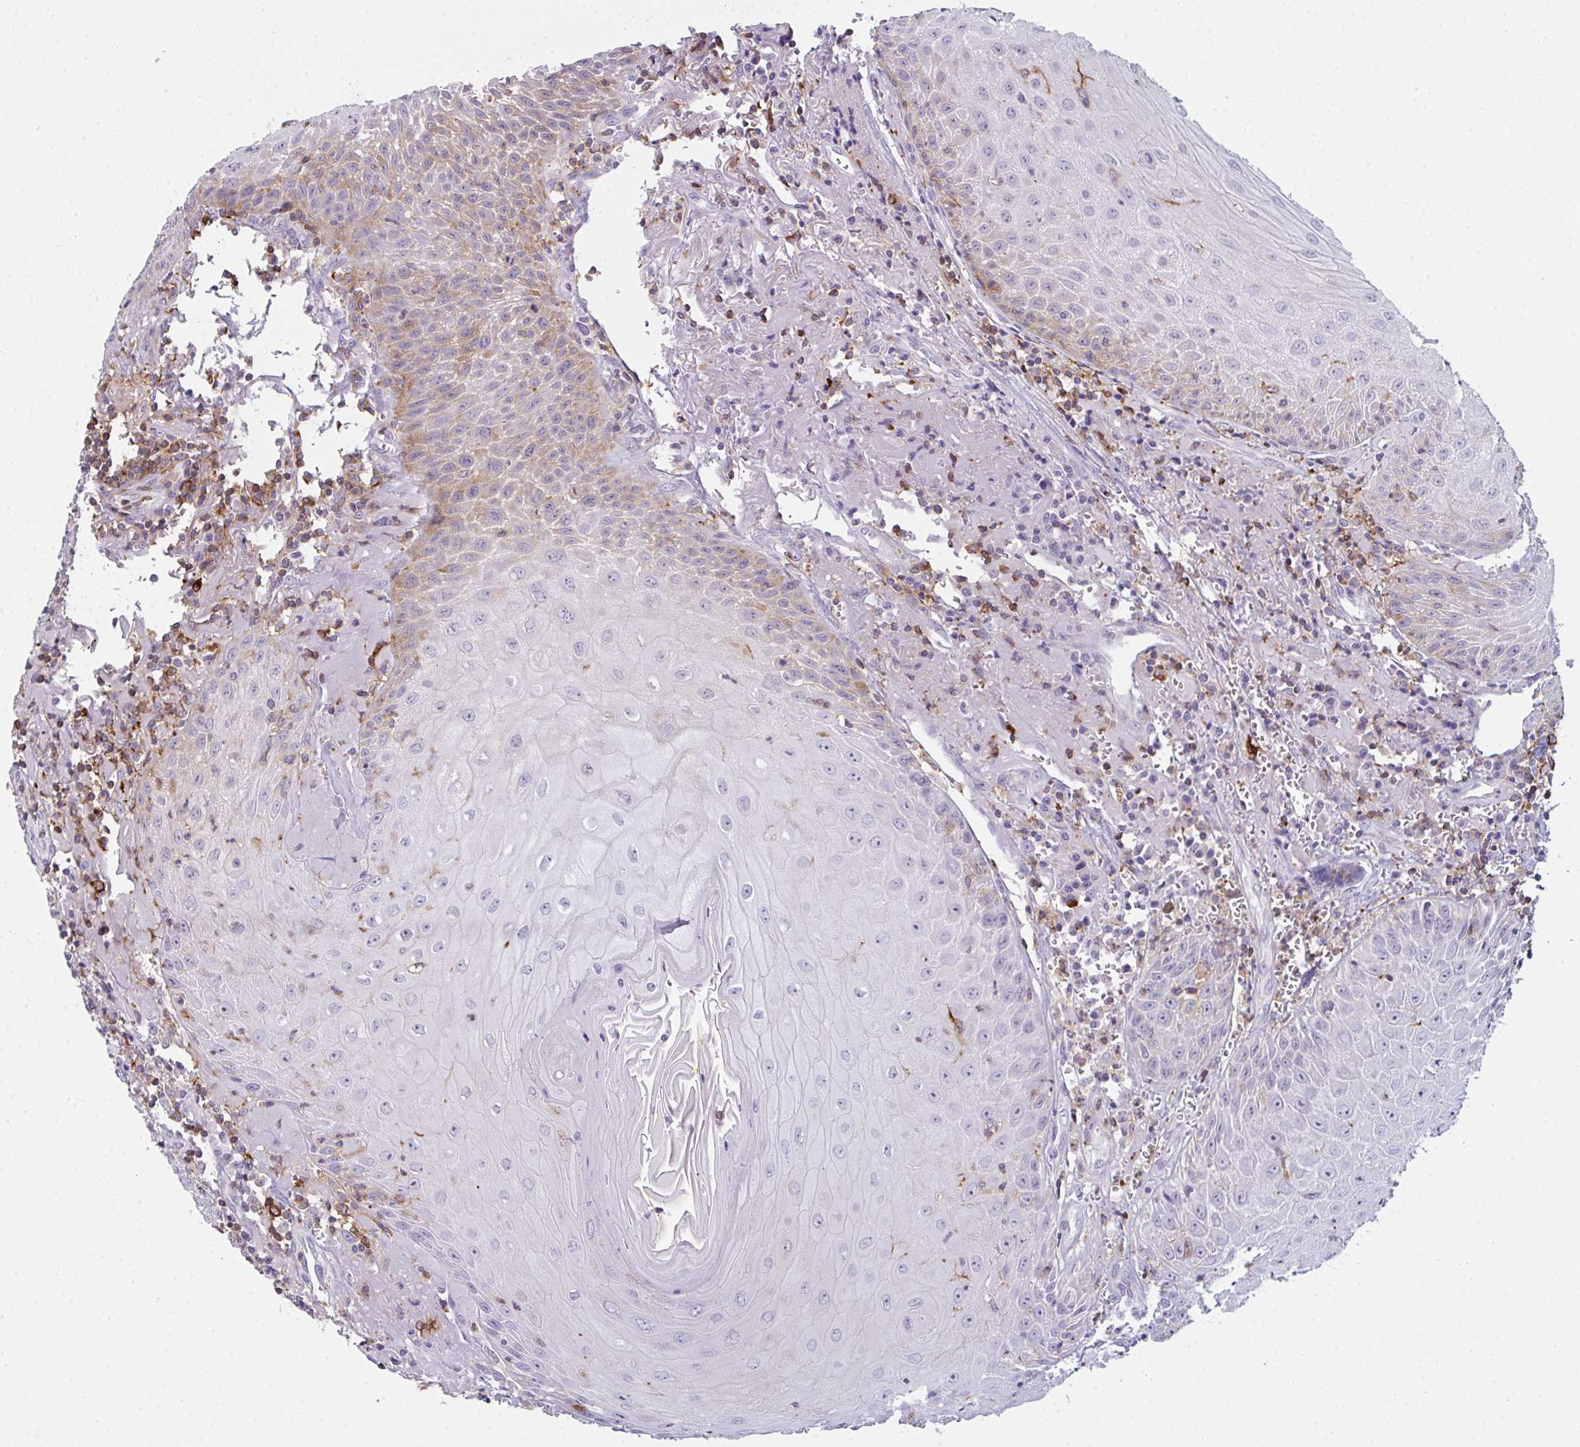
{"staining": {"intensity": "negative", "quantity": "none", "location": "none"}, "tissue": "head and neck cancer", "cell_type": "Tumor cells", "image_type": "cancer", "snomed": [{"axis": "morphology", "description": "Normal tissue, NOS"}, {"axis": "morphology", "description": "Squamous cell carcinoma, NOS"}, {"axis": "topography", "description": "Oral tissue"}, {"axis": "topography", "description": "Head-Neck"}], "caption": "Tumor cells are negative for brown protein staining in head and neck squamous cell carcinoma.", "gene": "CD80", "patient": {"sex": "female", "age": 70}}